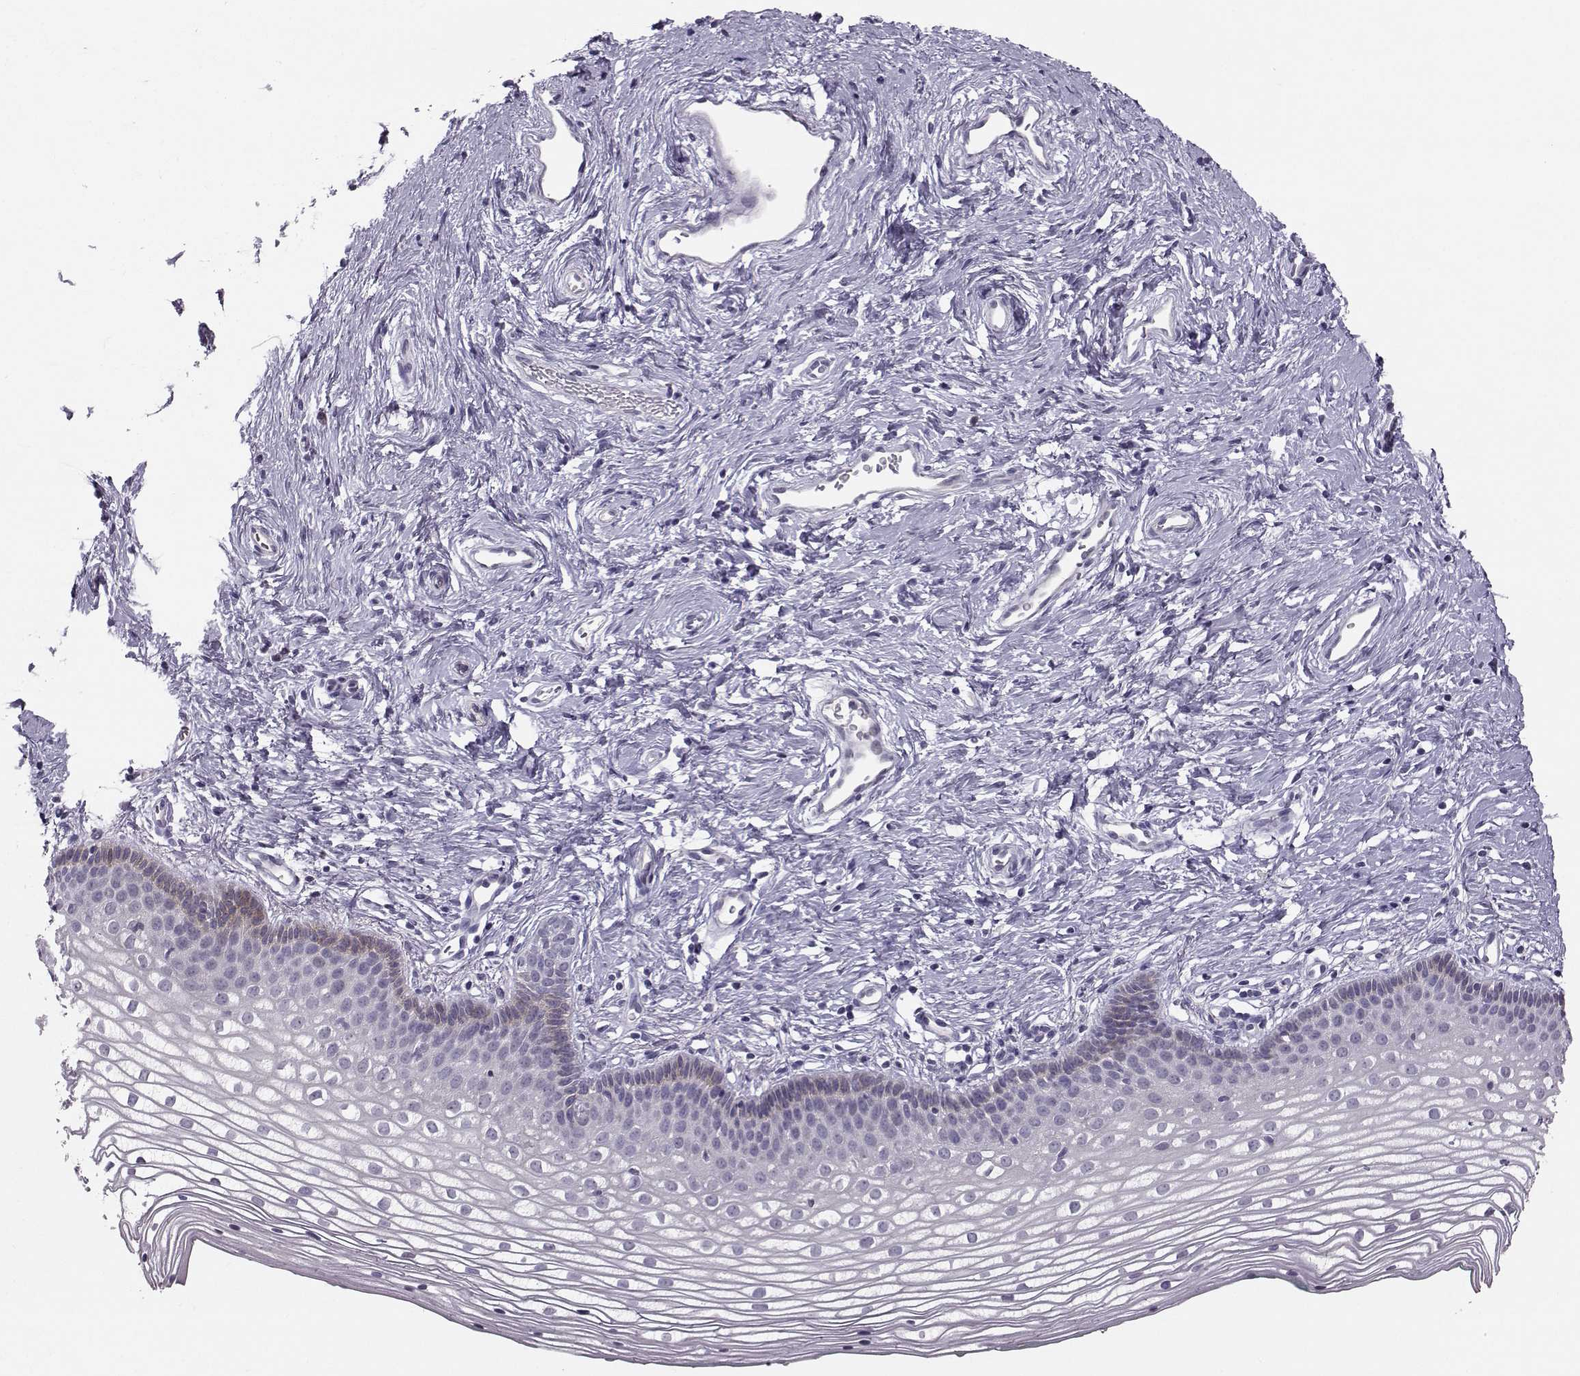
{"staining": {"intensity": "negative", "quantity": "none", "location": "none"}, "tissue": "vagina", "cell_type": "Squamous epithelial cells", "image_type": "normal", "snomed": [{"axis": "morphology", "description": "Normal tissue, NOS"}, {"axis": "topography", "description": "Vagina"}], "caption": "DAB immunohistochemical staining of normal human vagina shows no significant staining in squamous epithelial cells. (DAB (3,3'-diaminobenzidine) IHC, high magnification).", "gene": "PKP2", "patient": {"sex": "female", "age": 36}}